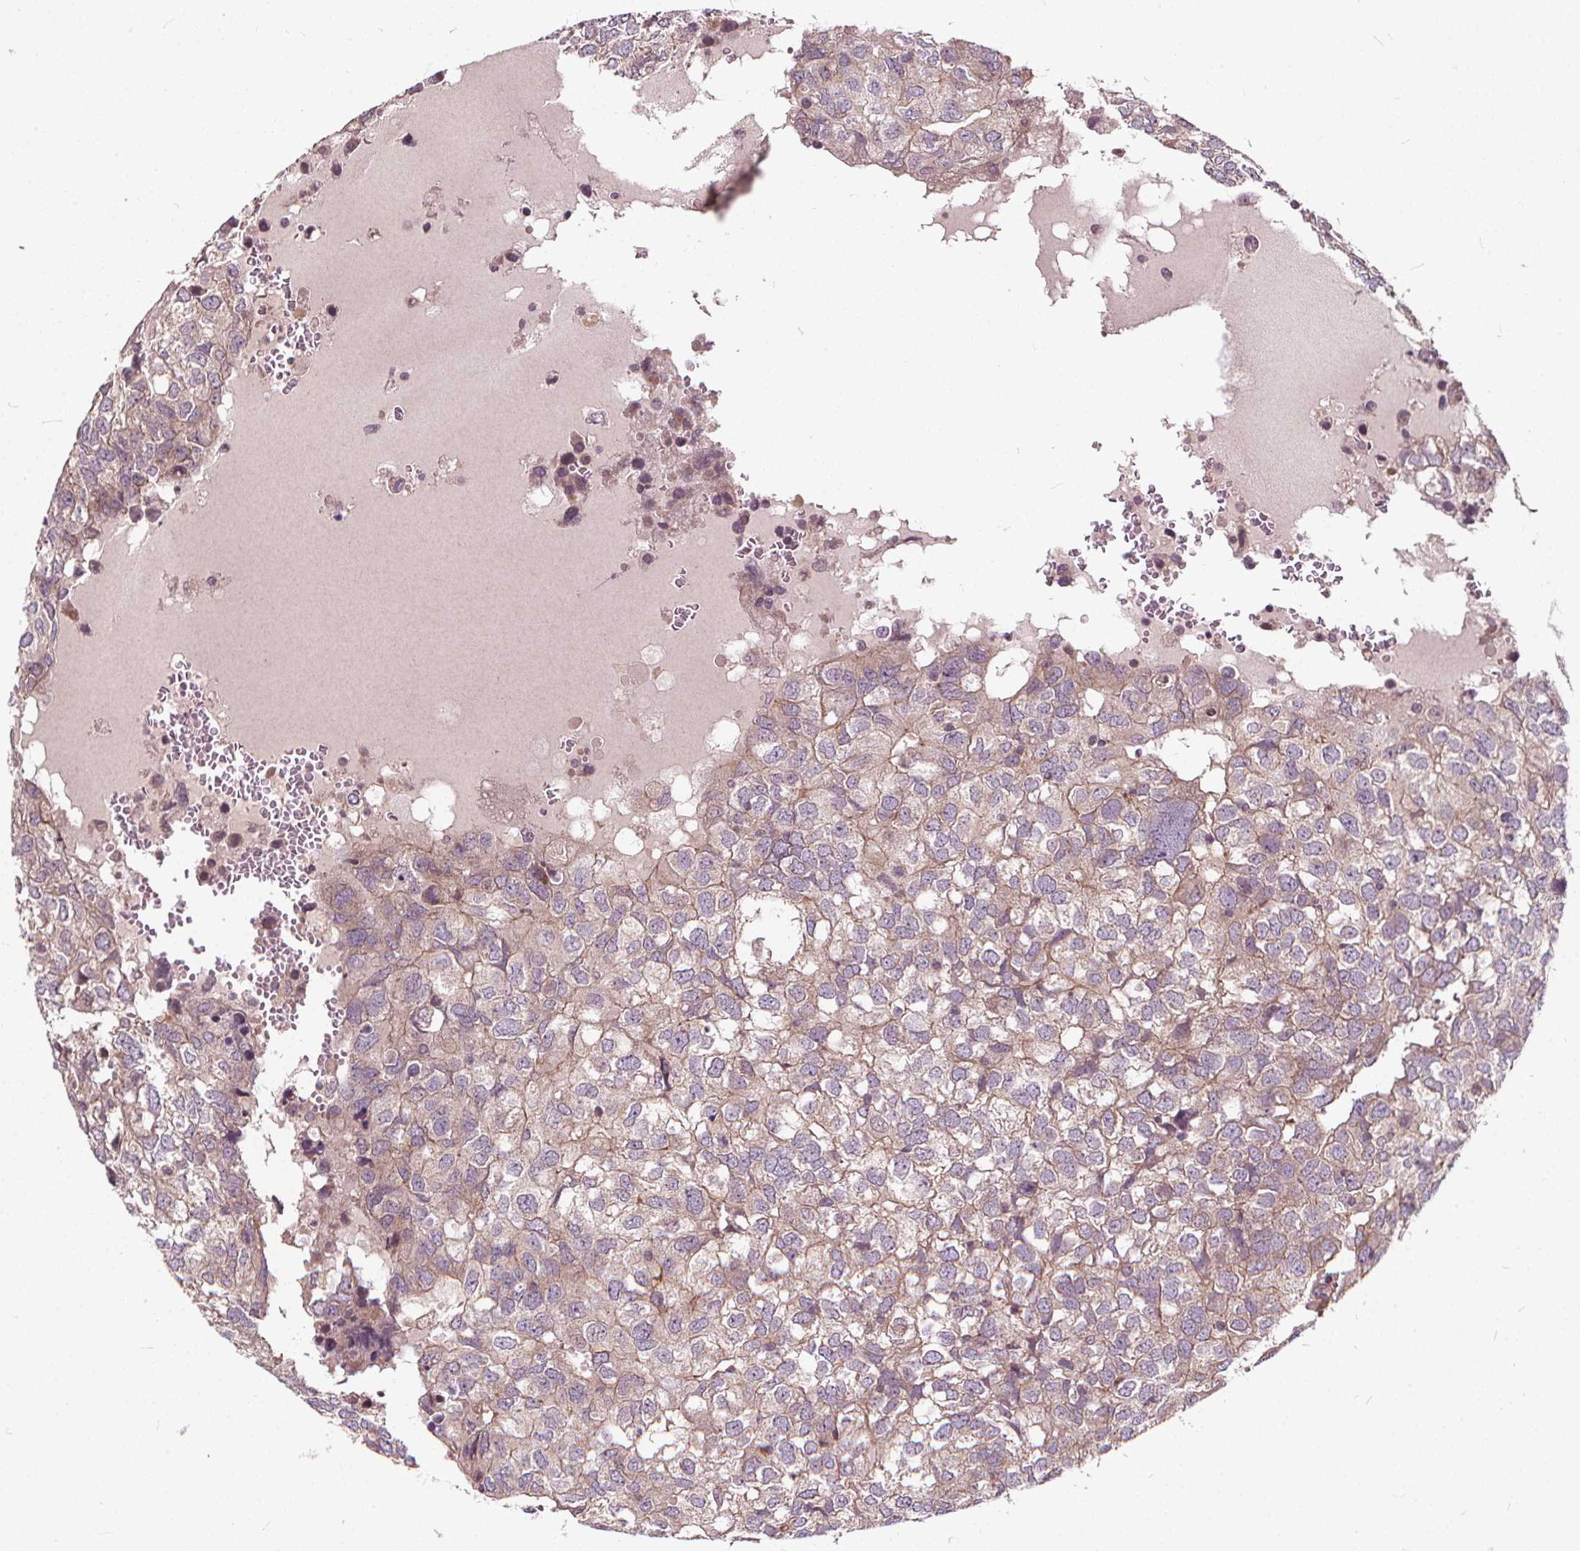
{"staining": {"intensity": "weak", "quantity": ">75%", "location": "cytoplasmic/membranous"}, "tissue": "breast cancer", "cell_type": "Tumor cells", "image_type": "cancer", "snomed": [{"axis": "morphology", "description": "Duct carcinoma"}, {"axis": "topography", "description": "Breast"}], "caption": "This is an image of IHC staining of breast cancer (infiltrating ductal carcinoma), which shows weak positivity in the cytoplasmic/membranous of tumor cells.", "gene": "INPP5E", "patient": {"sex": "female", "age": 30}}